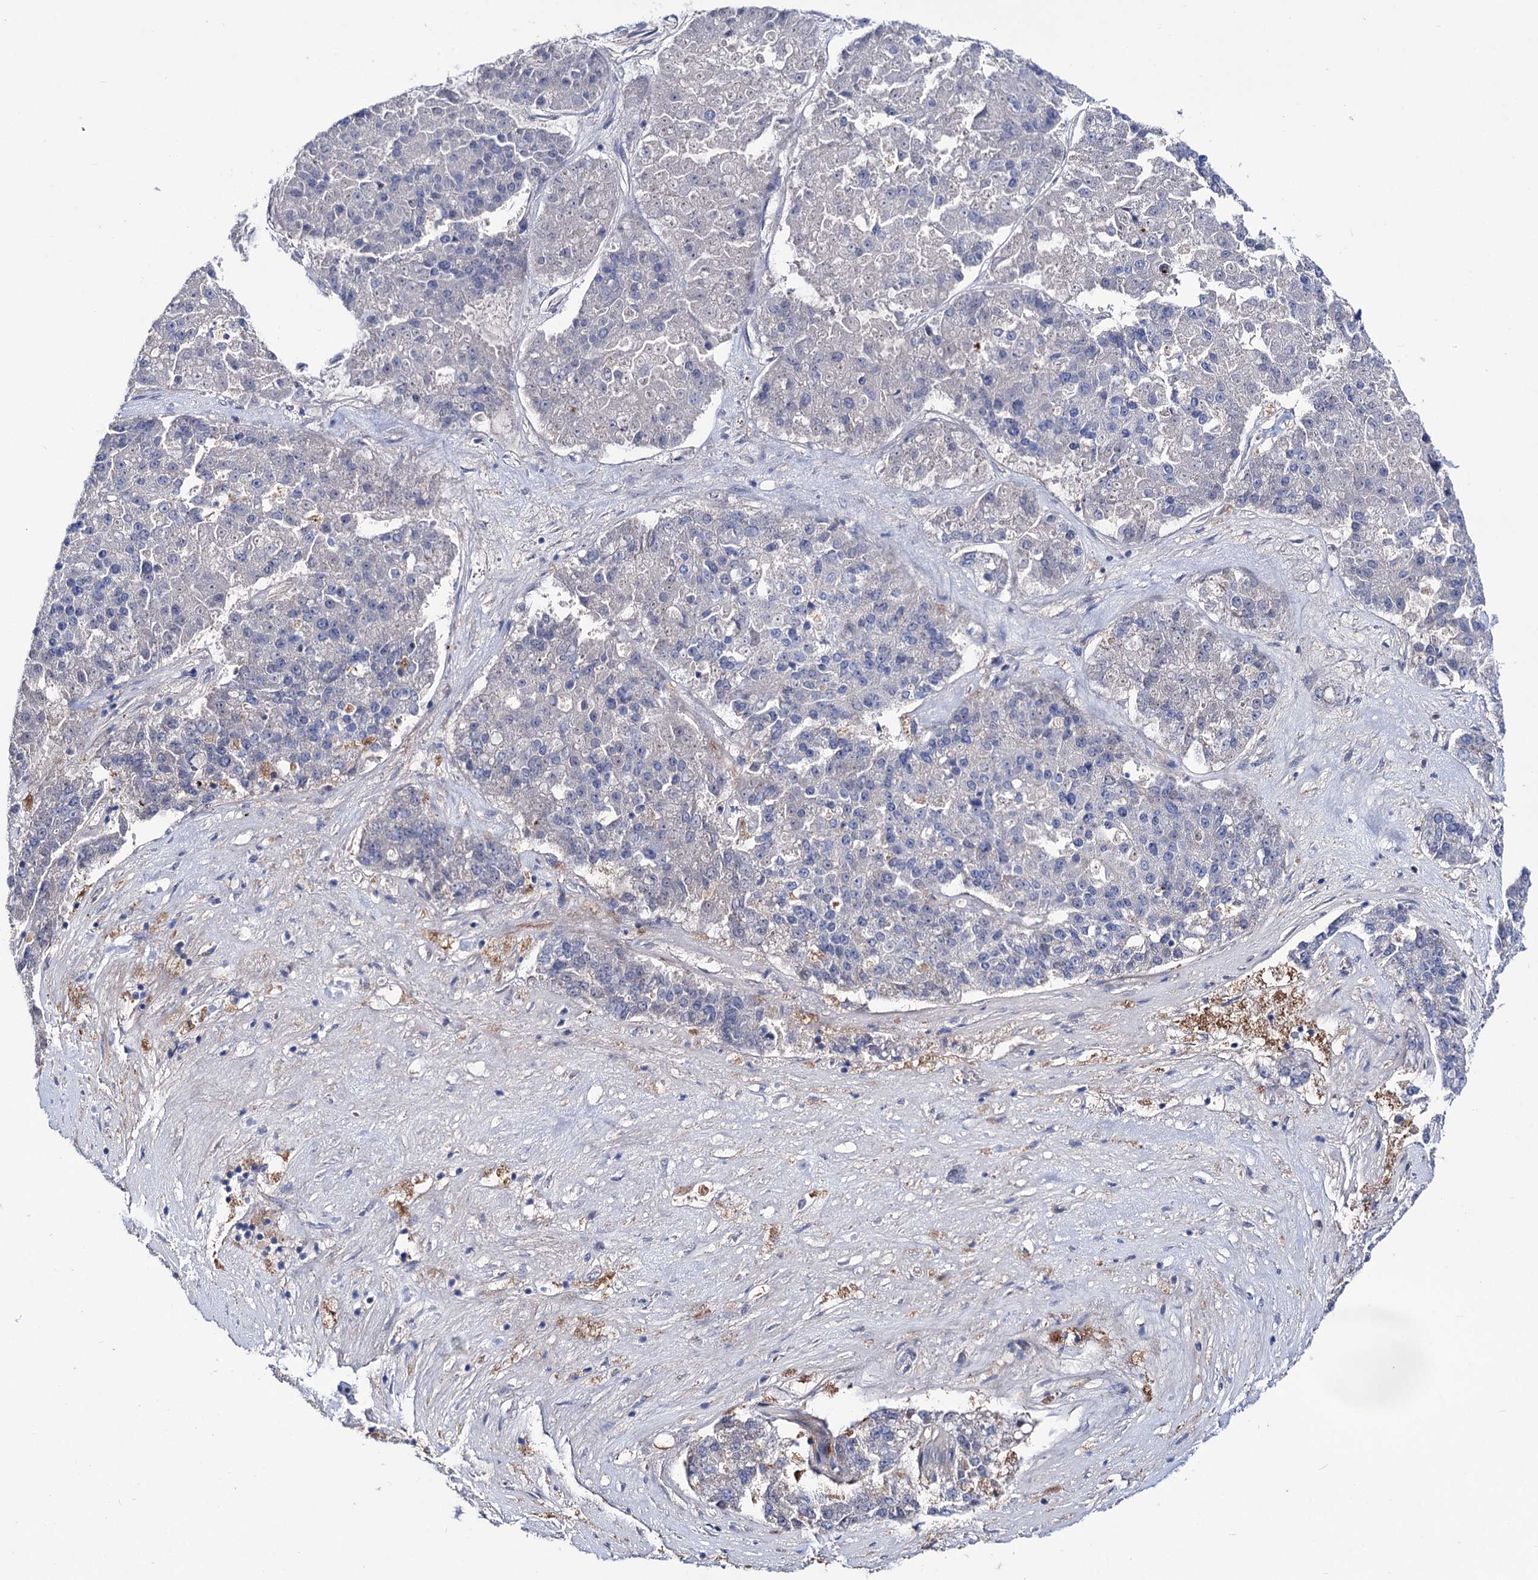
{"staining": {"intensity": "negative", "quantity": "none", "location": "none"}, "tissue": "pancreatic cancer", "cell_type": "Tumor cells", "image_type": "cancer", "snomed": [{"axis": "morphology", "description": "Adenocarcinoma, NOS"}, {"axis": "topography", "description": "Pancreas"}], "caption": "Protein analysis of pancreatic cancer (adenocarcinoma) demonstrates no significant staining in tumor cells. Nuclei are stained in blue.", "gene": "PPP1R32", "patient": {"sex": "male", "age": 50}}